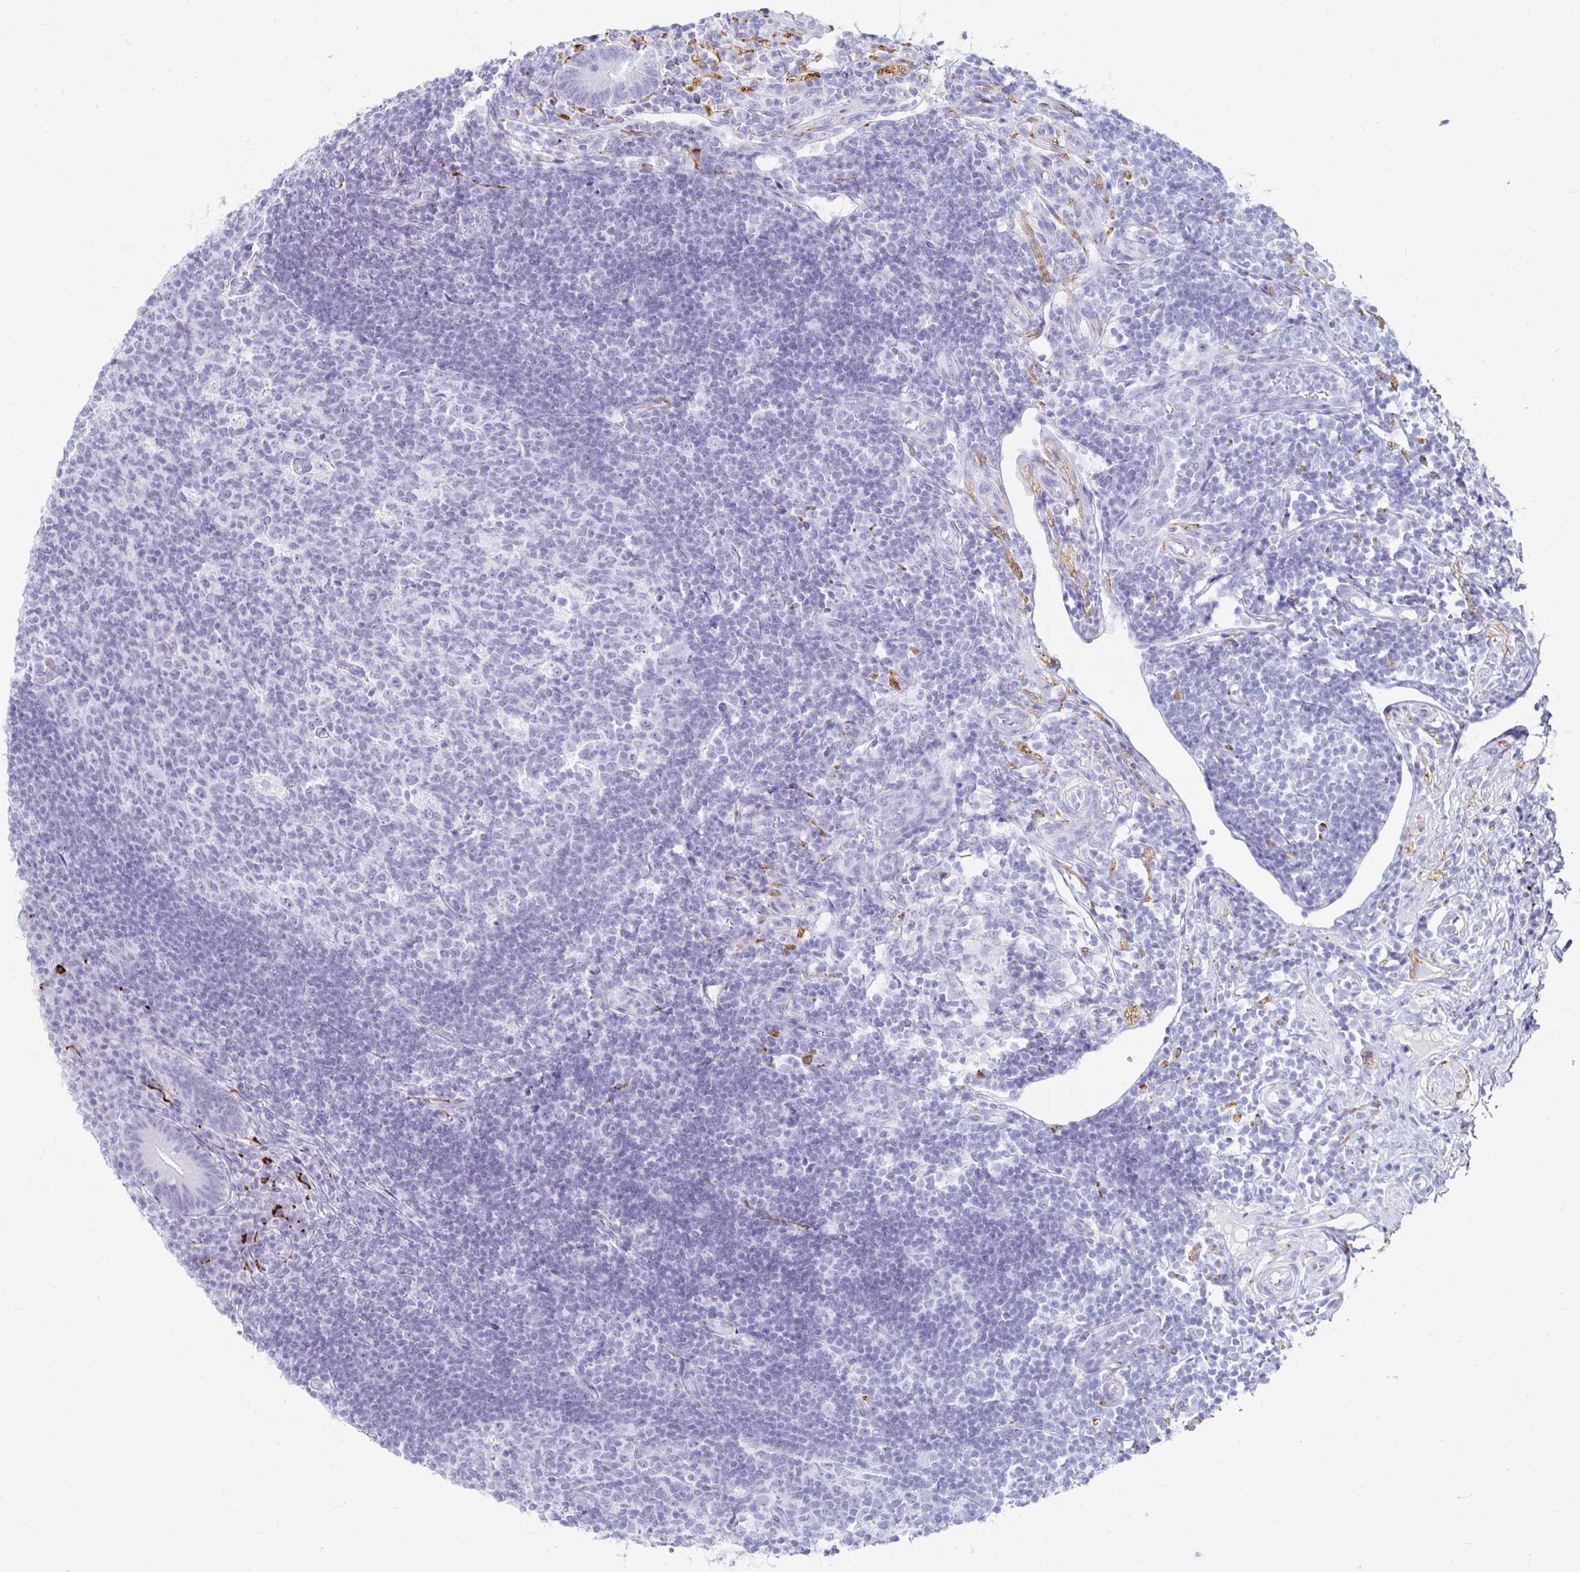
{"staining": {"intensity": "negative", "quantity": "none", "location": "none"}, "tissue": "appendix", "cell_type": "Glandular cells", "image_type": "normal", "snomed": [{"axis": "morphology", "description": "Normal tissue, NOS"}, {"axis": "topography", "description": "Appendix"}], "caption": "Immunohistochemistry (IHC) photomicrograph of benign appendix: human appendix stained with DAB (3,3'-diaminobenzidine) shows no significant protein staining in glandular cells.", "gene": "KCNQ2", "patient": {"sex": "male", "age": 18}}